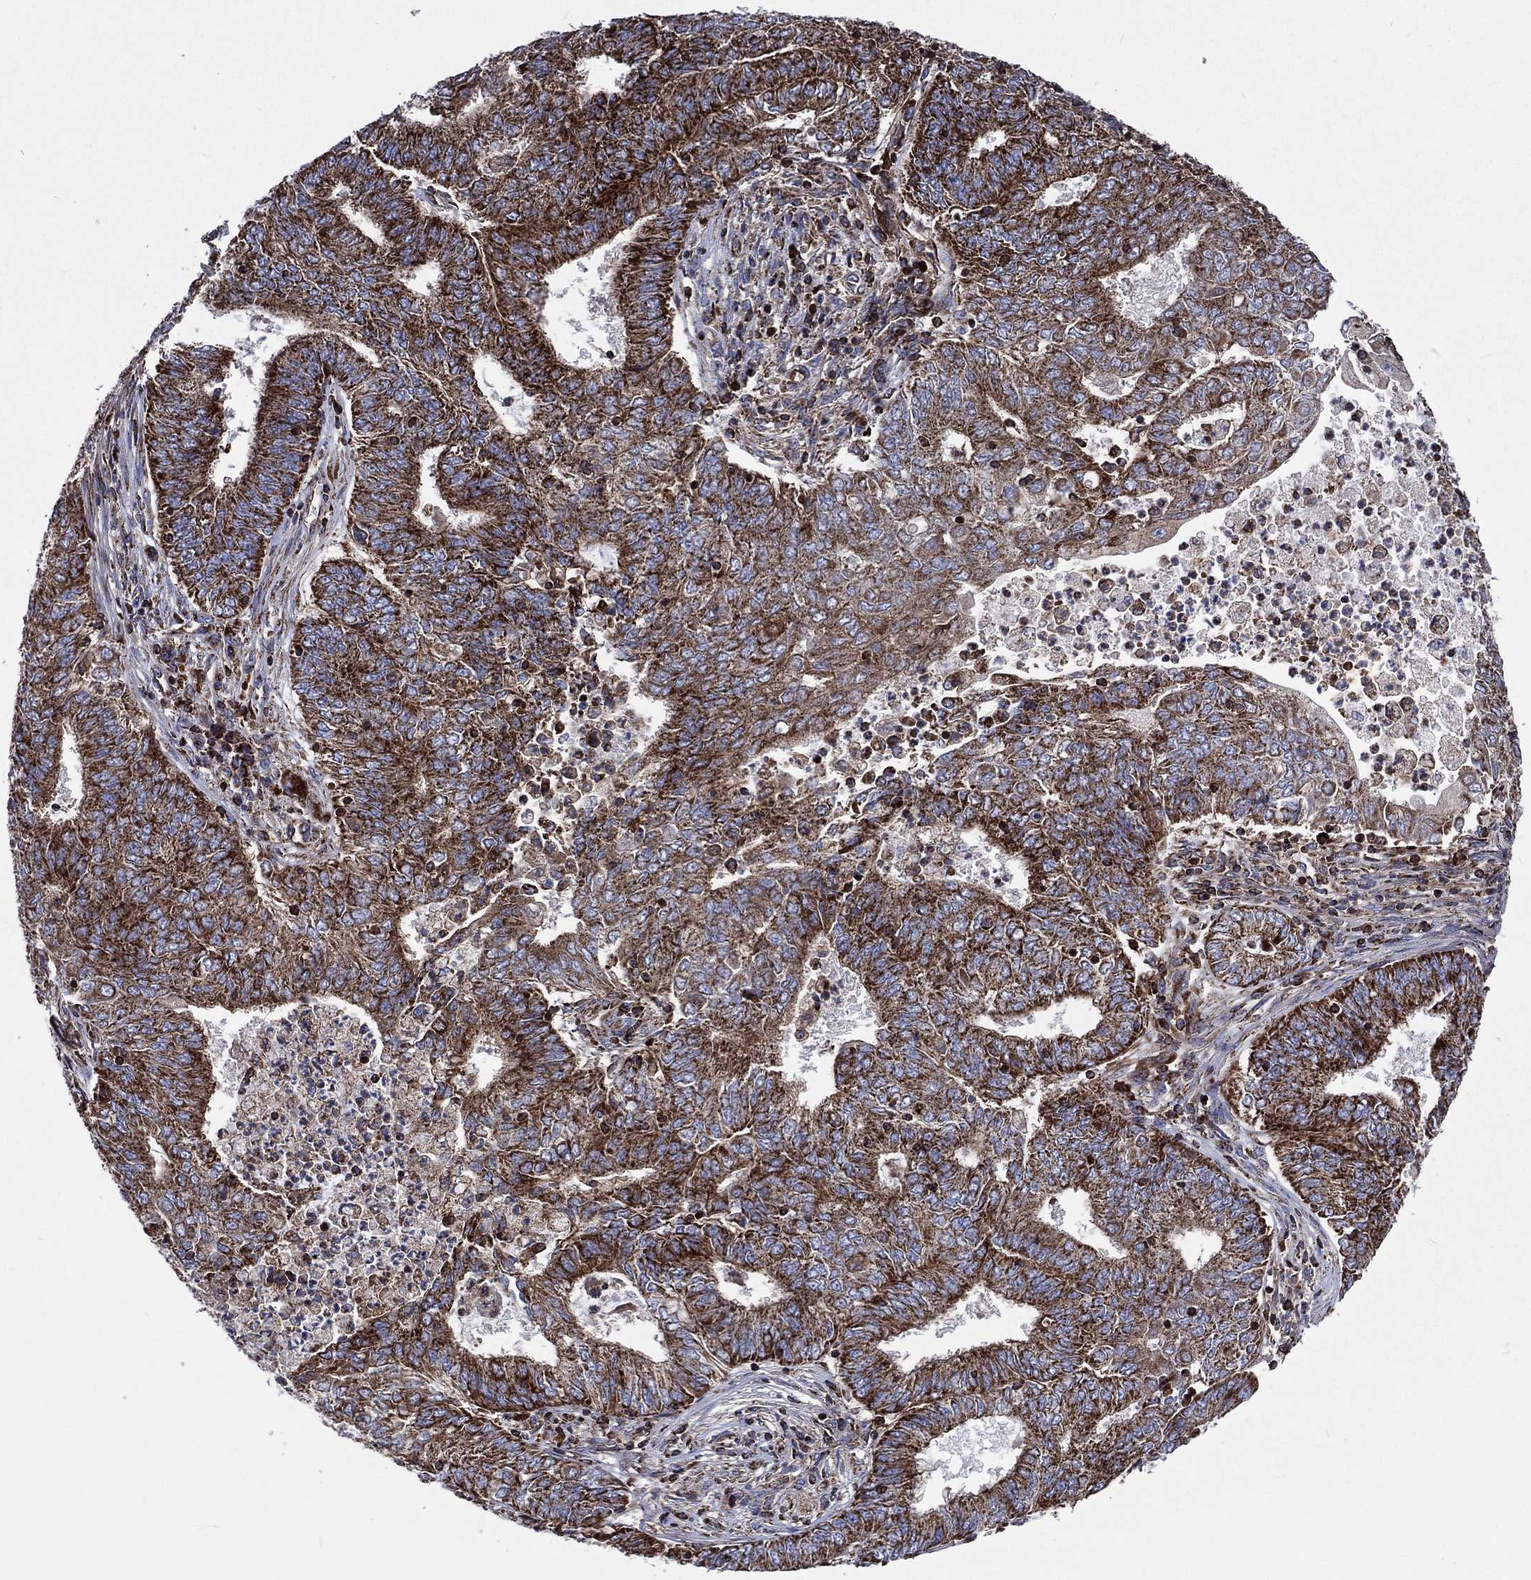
{"staining": {"intensity": "strong", "quantity": ">75%", "location": "cytoplasmic/membranous"}, "tissue": "endometrial cancer", "cell_type": "Tumor cells", "image_type": "cancer", "snomed": [{"axis": "morphology", "description": "Adenocarcinoma, NOS"}, {"axis": "topography", "description": "Endometrium"}], "caption": "IHC (DAB) staining of endometrial cancer (adenocarcinoma) exhibits strong cytoplasmic/membranous protein staining in about >75% of tumor cells.", "gene": "ANKRD37", "patient": {"sex": "female", "age": 62}}